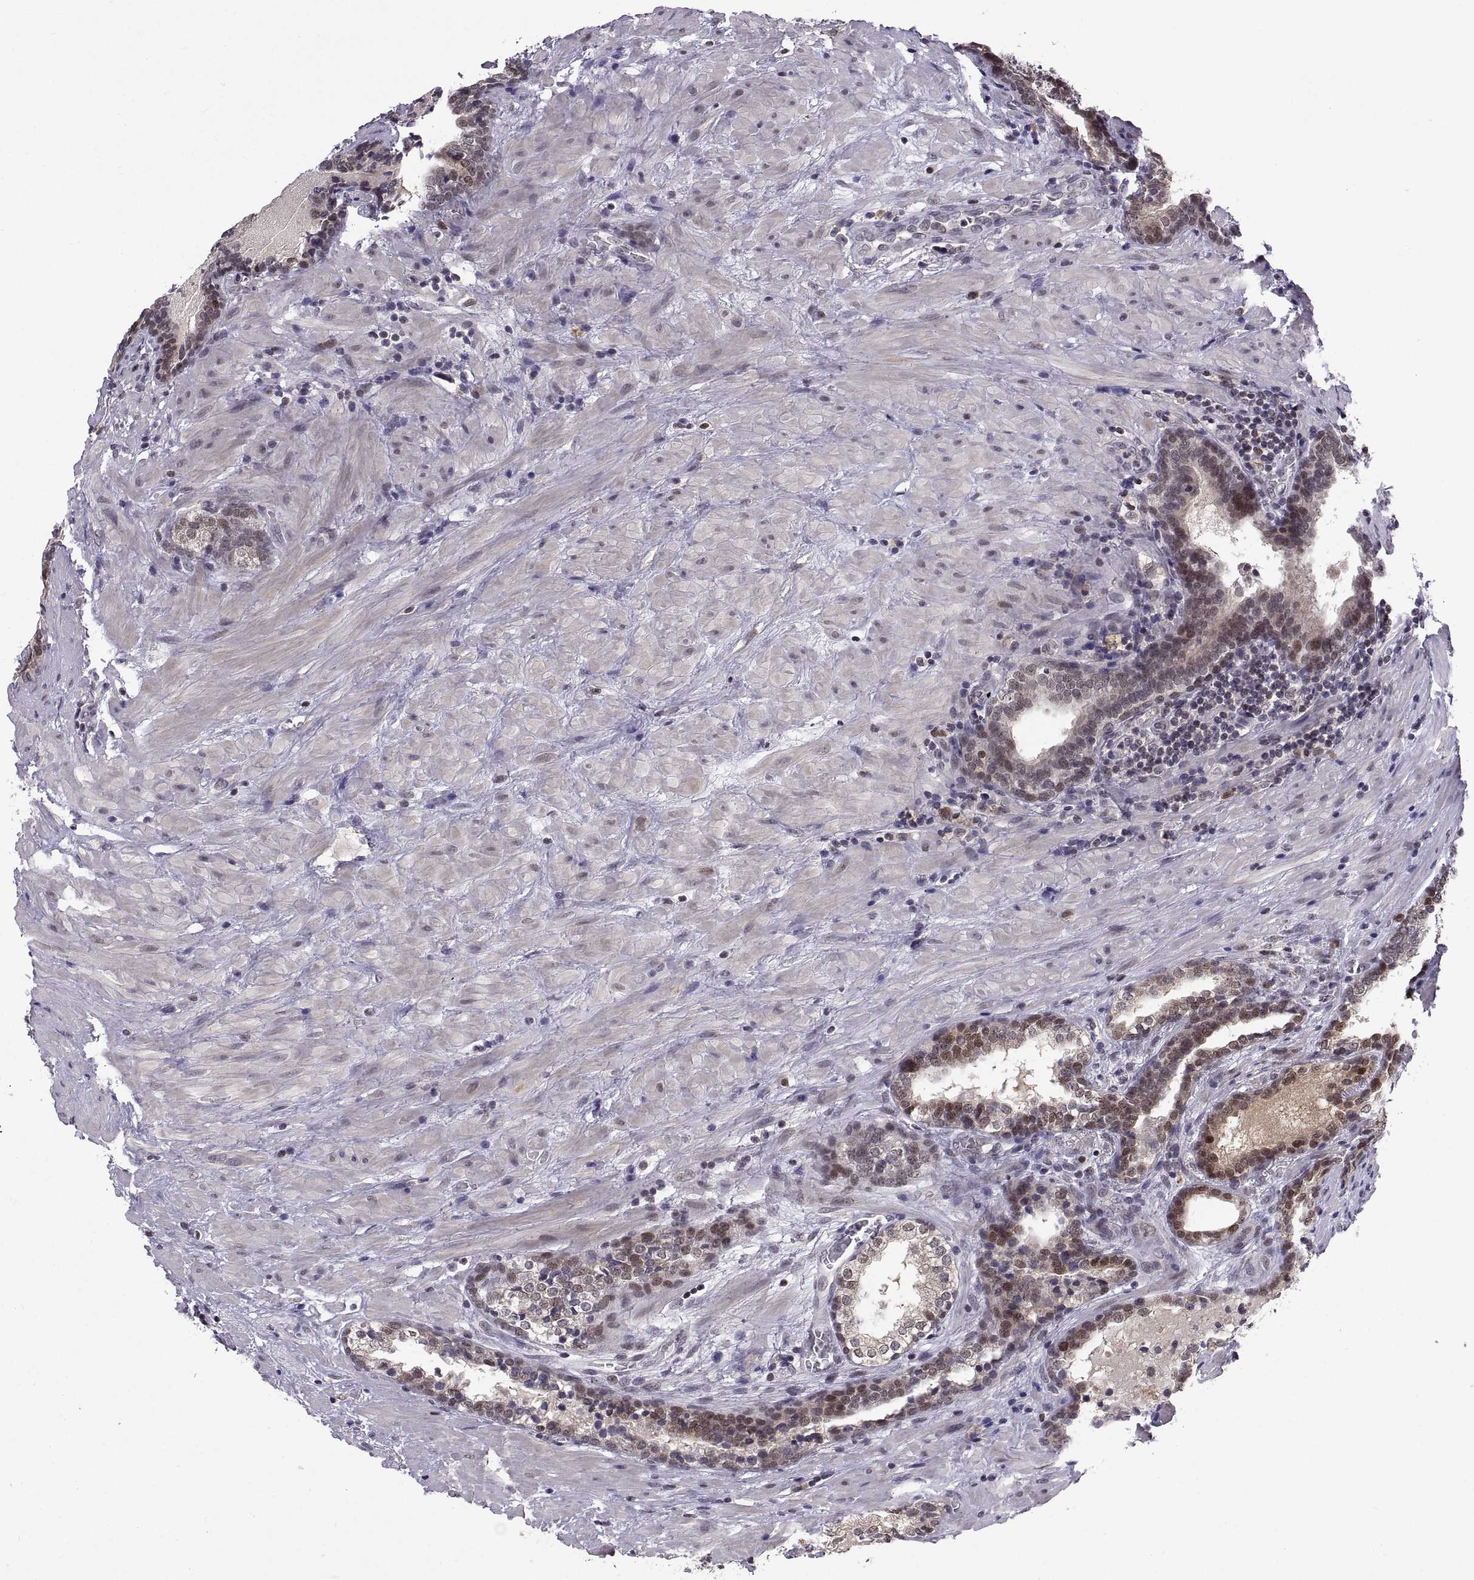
{"staining": {"intensity": "weak", "quantity": "25%-75%", "location": "nuclear"}, "tissue": "prostate cancer", "cell_type": "Tumor cells", "image_type": "cancer", "snomed": [{"axis": "morphology", "description": "Adenocarcinoma, NOS"}, {"axis": "topography", "description": "Prostate and seminal vesicle, NOS"}], "caption": "High-magnification brightfield microscopy of prostate cancer (adenocarcinoma) stained with DAB (brown) and counterstained with hematoxylin (blue). tumor cells exhibit weak nuclear positivity is identified in approximately25%-75% of cells.", "gene": "CHFR", "patient": {"sex": "male", "age": 63}}